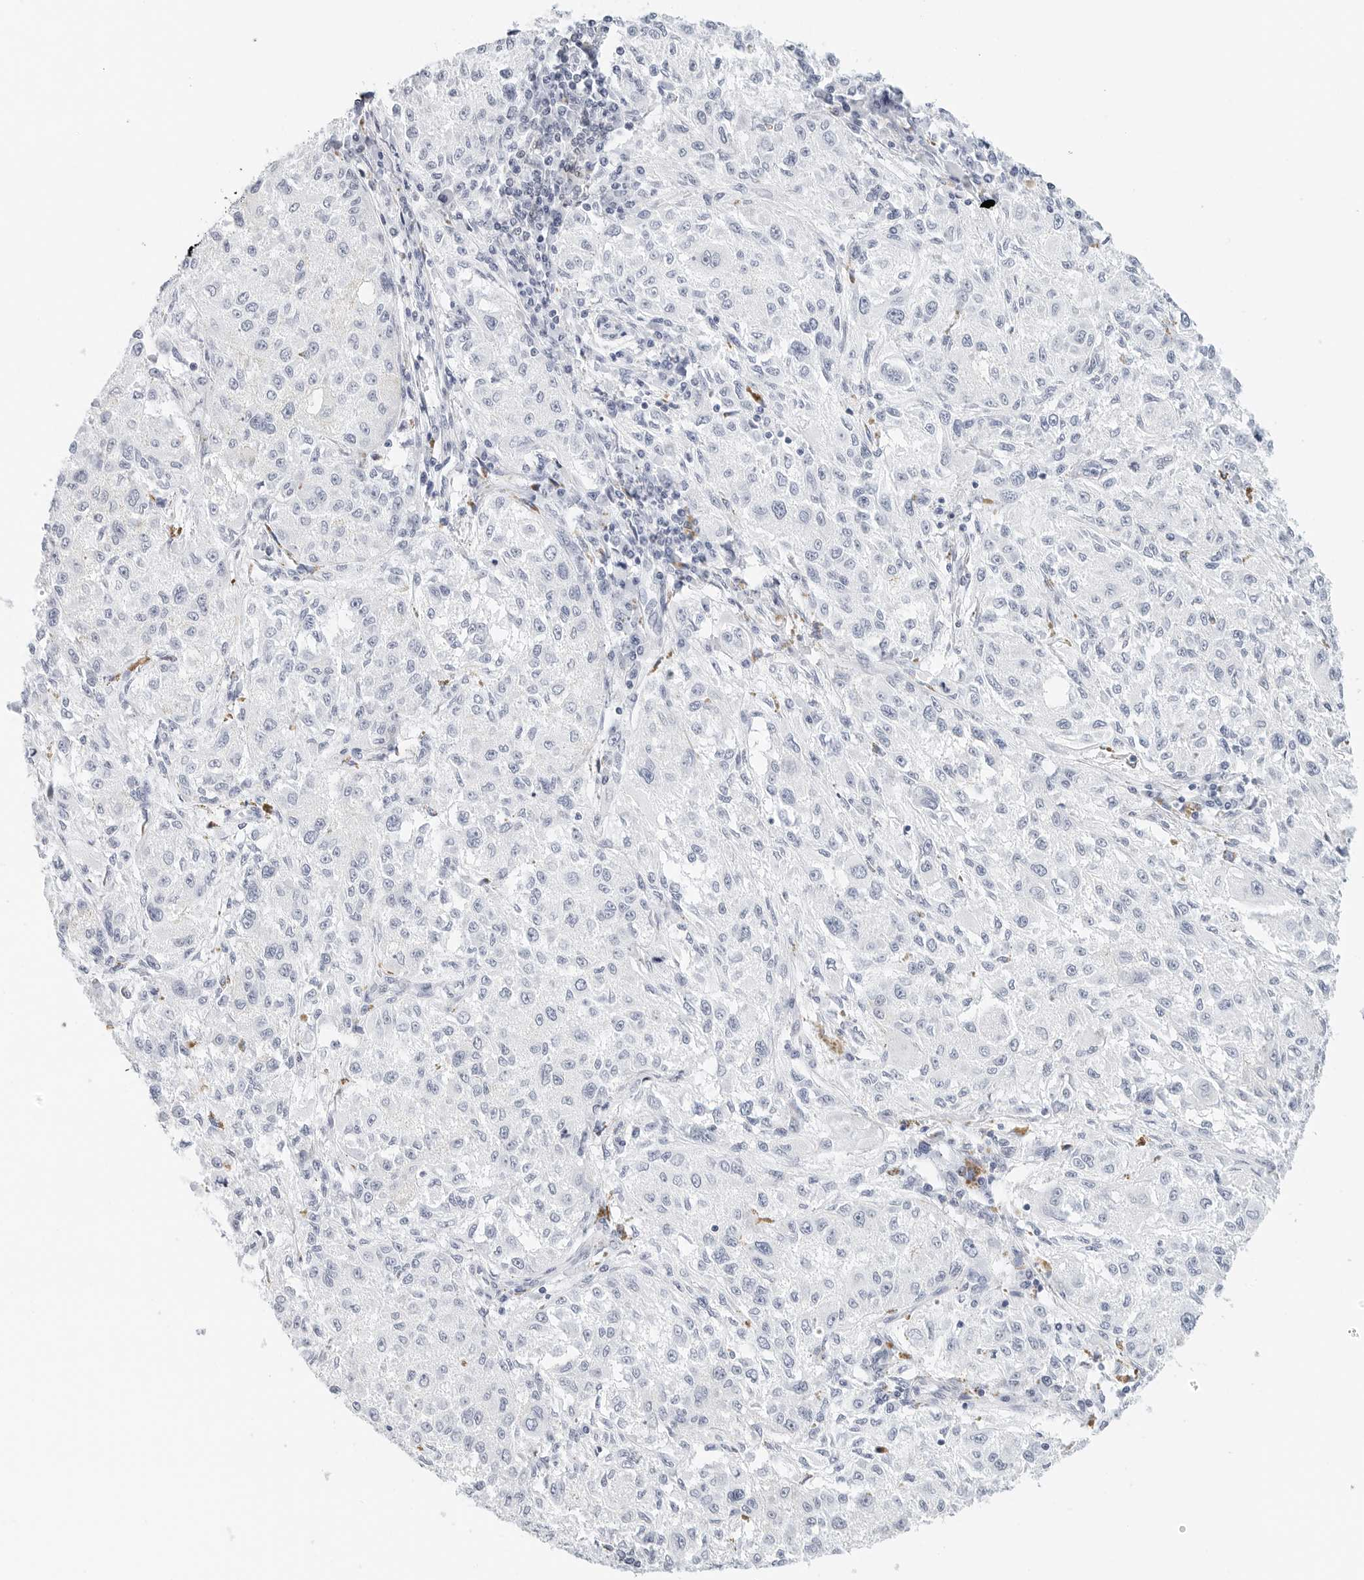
{"staining": {"intensity": "negative", "quantity": "none", "location": "none"}, "tissue": "melanoma", "cell_type": "Tumor cells", "image_type": "cancer", "snomed": [{"axis": "morphology", "description": "Necrosis, NOS"}, {"axis": "morphology", "description": "Malignant melanoma, NOS"}, {"axis": "topography", "description": "Skin"}], "caption": "A photomicrograph of malignant melanoma stained for a protein displays no brown staining in tumor cells.", "gene": "CD22", "patient": {"sex": "female", "age": 87}}